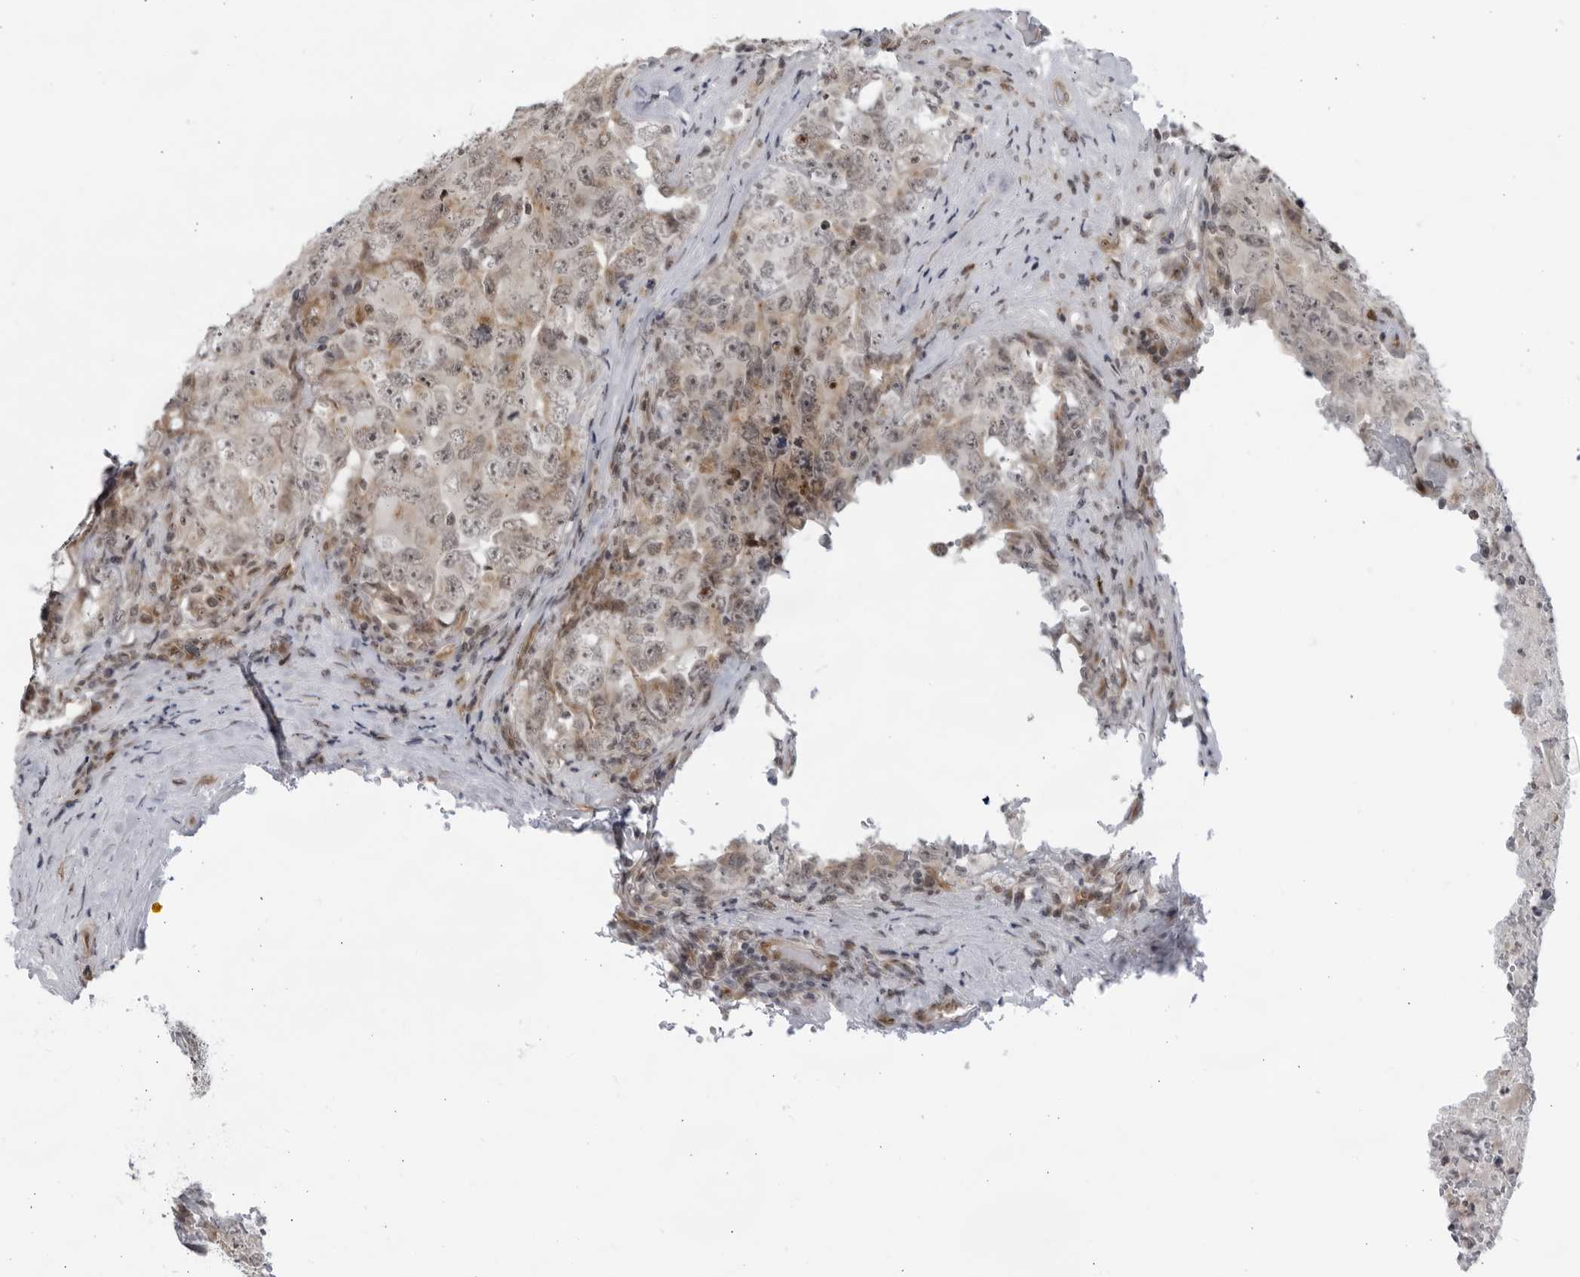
{"staining": {"intensity": "weak", "quantity": ">75%", "location": "nuclear"}, "tissue": "testis cancer", "cell_type": "Tumor cells", "image_type": "cancer", "snomed": [{"axis": "morphology", "description": "Carcinoma, Embryonal, NOS"}, {"axis": "topography", "description": "Testis"}], "caption": "Immunohistochemistry (IHC) micrograph of testis cancer (embryonal carcinoma) stained for a protein (brown), which exhibits low levels of weak nuclear staining in about >75% of tumor cells.", "gene": "ITGB3BP", "patient": {"sex": "male", "age": 26}}